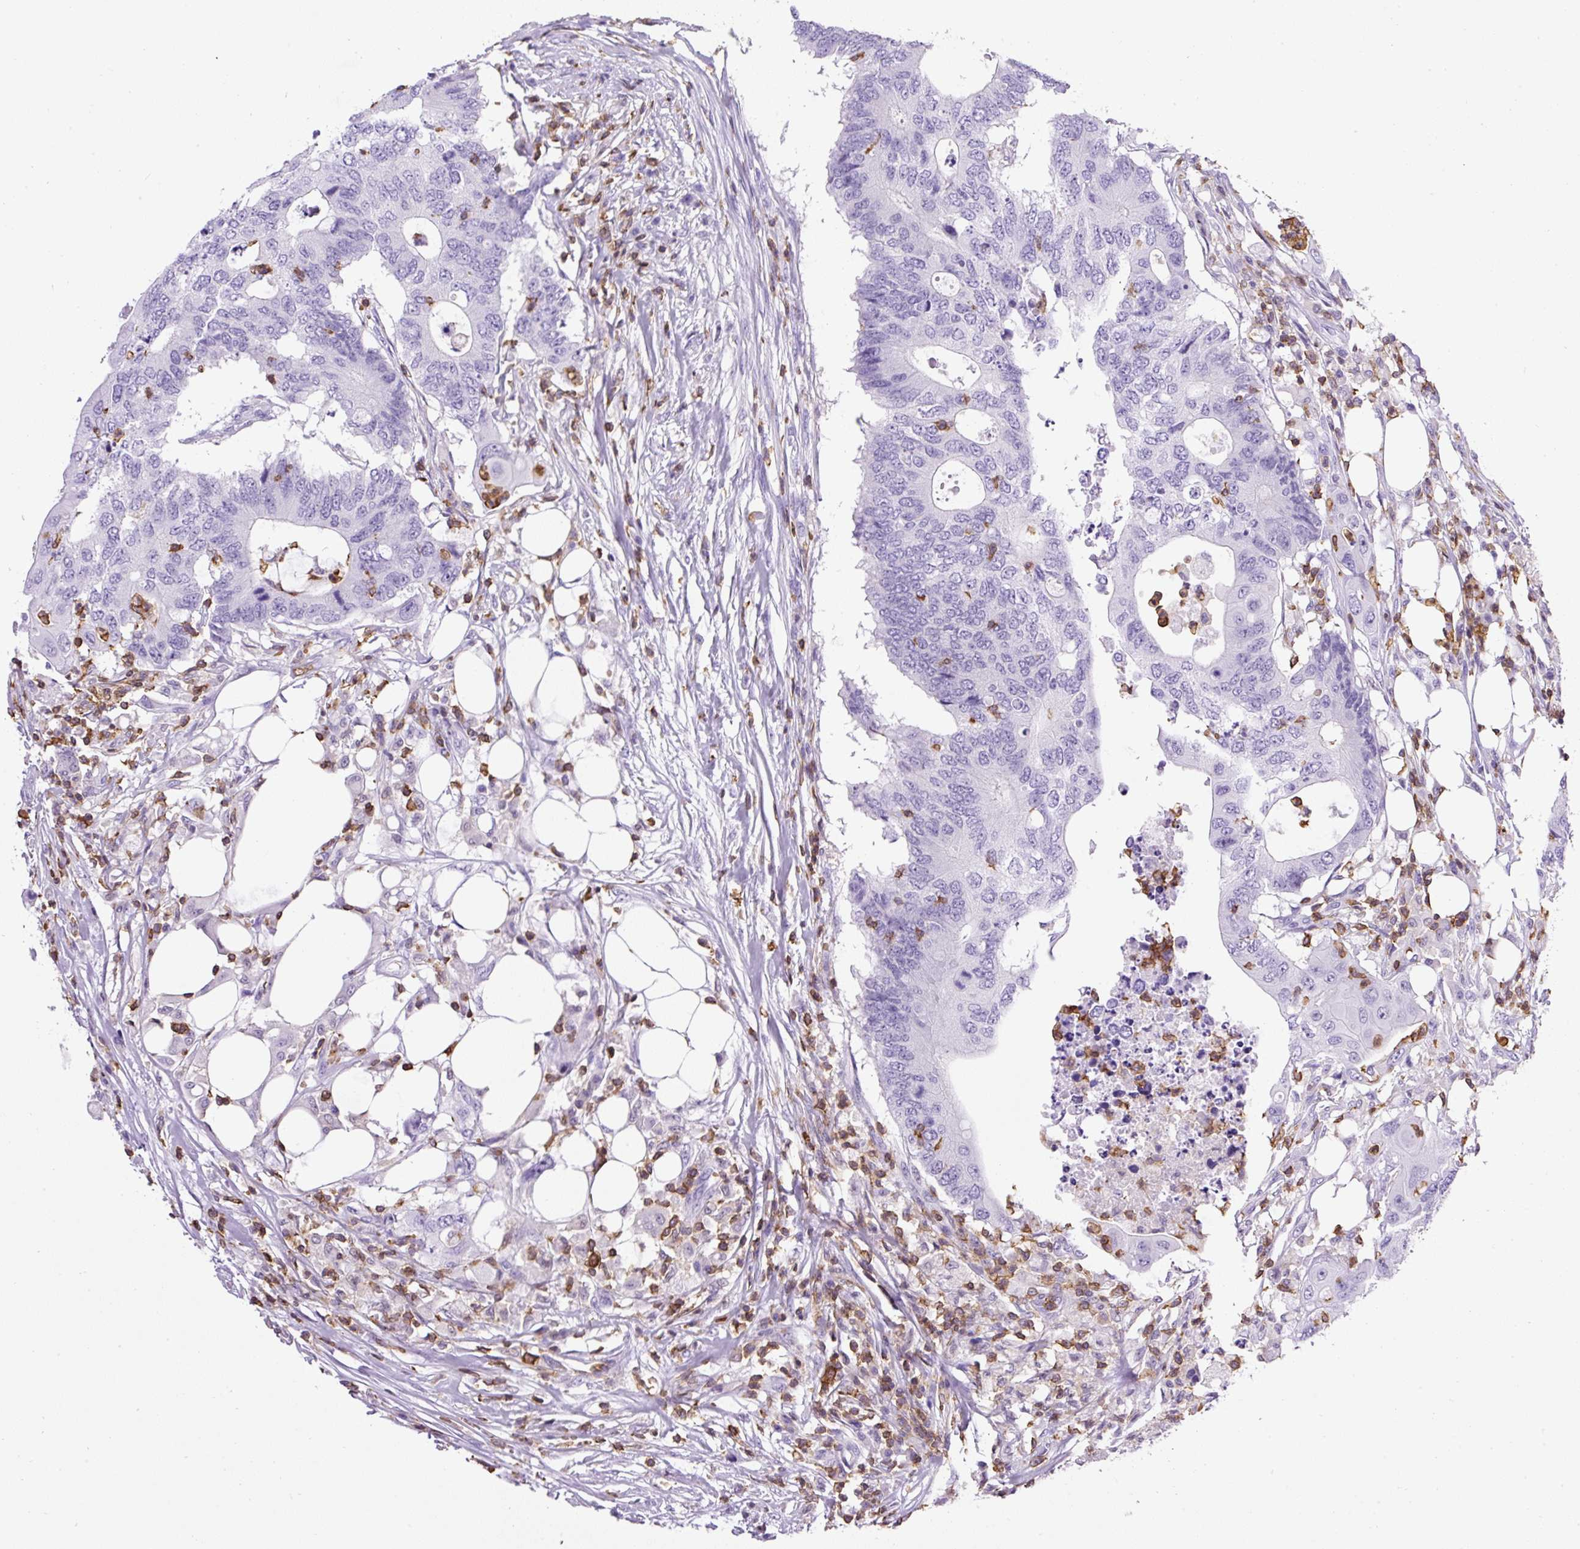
{"staining": {"intensity": "negative", "quantity": "none", "location": "none"}, "tissue": "colorectal cancer", "cell_type": "Tumor cells", "image_type": "cancer", "snomed": [{"axis": "morphology", "description": "Adenocarcinoma, NOS"}, {"axis": "topography", "description": "Colon"}], "caption": "Immunohistochemical staining of human colorectal cancer reveals no significant staining in tumor cells.", "gene": "FAM228B", "patient": {"sex": "male", "age": 71}}